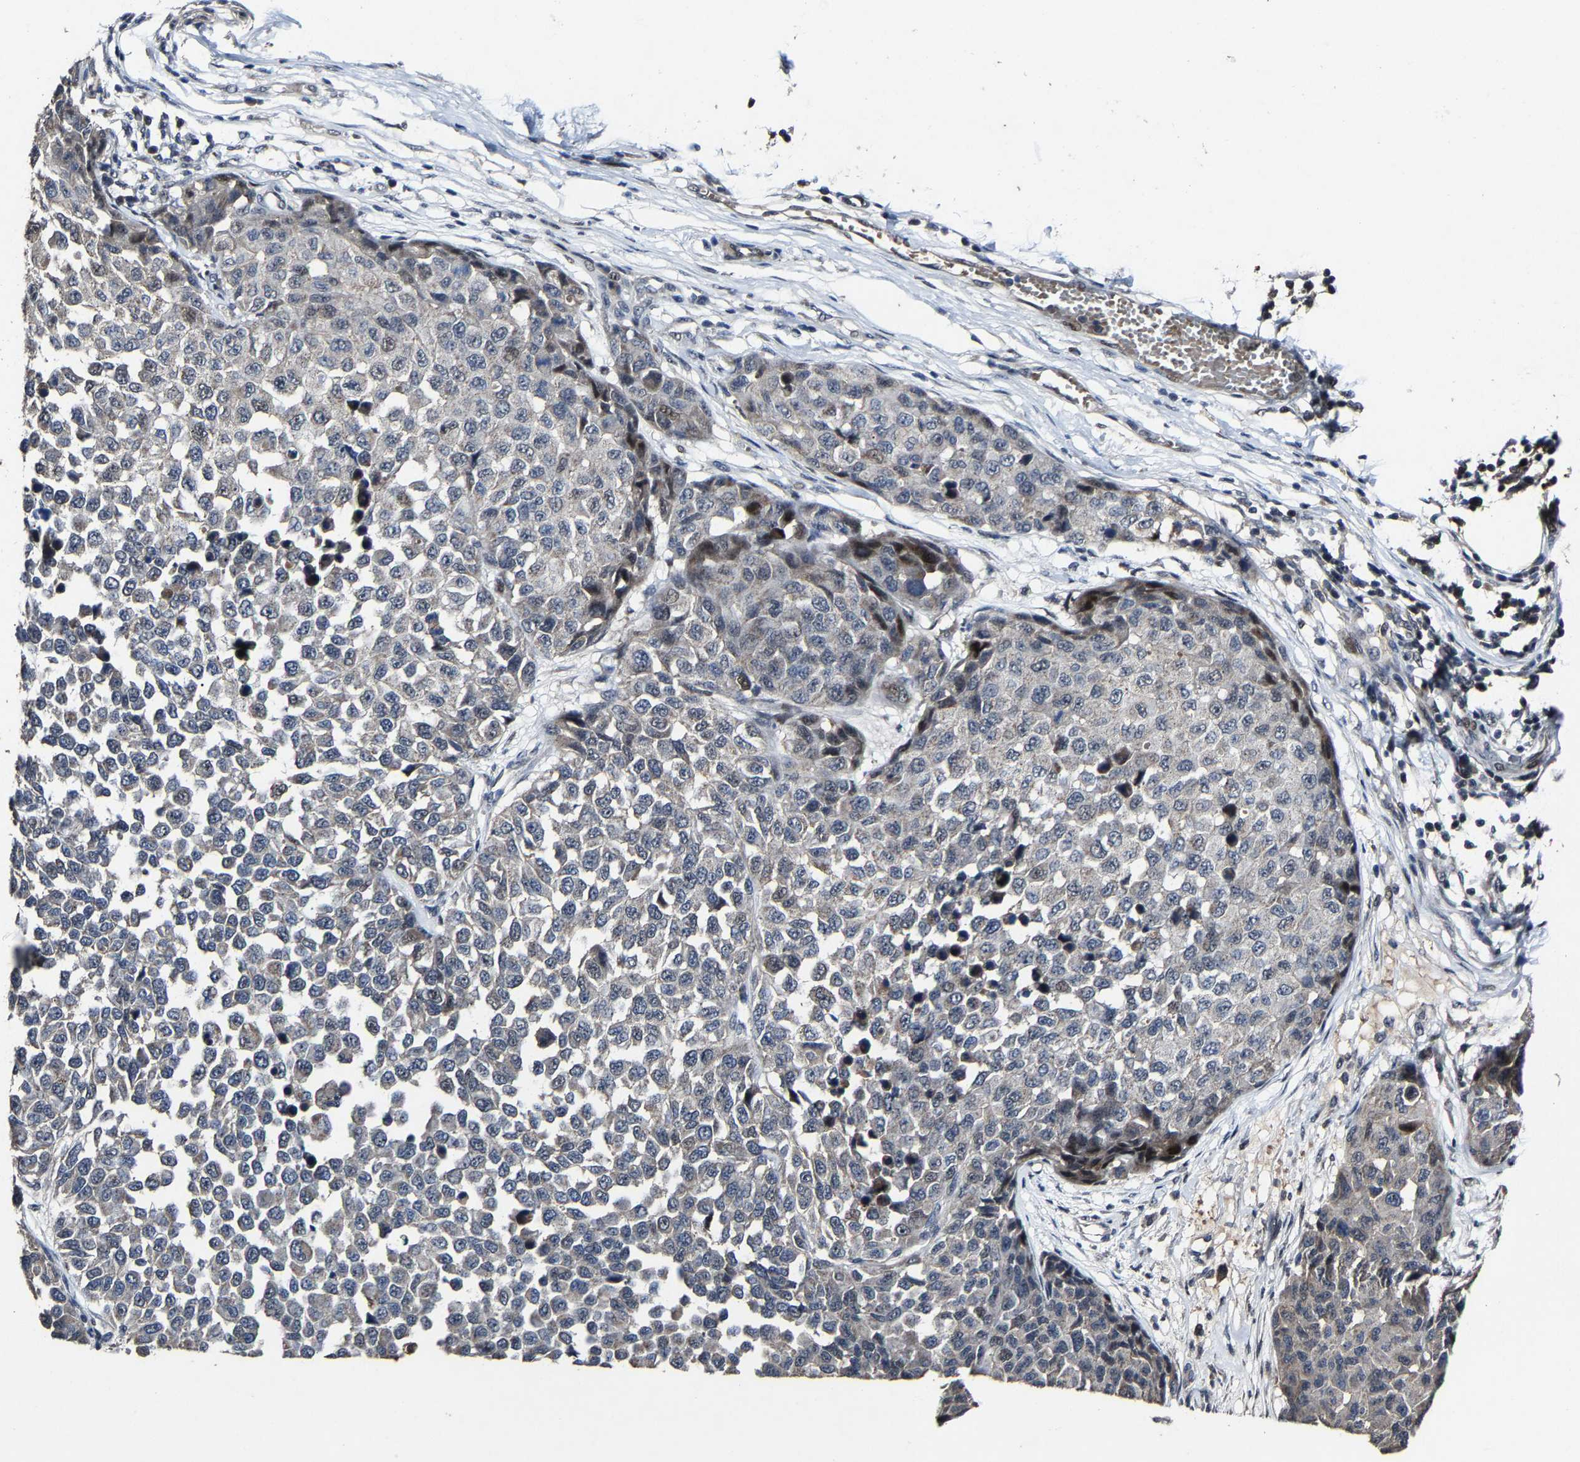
{"staining": {"intensity": "negative", "quantity": "none", "location": "none"}, "tissue": "melanoma", "cell_type": "Tumor cells", "image_type": "cancer", "snomed": [{"axis": "morphology", "description": "Normal tissue, NOS"}, {"axis": "morphology", "description": "Malignant melanoma, NOS"}, {"axis": "topography", "description": "Skin"}], "caption": "Immunohistochemistry (IHC) image of neoplastic tissue: human malignant melanoma stained with DAB (3,3'-diaminobenzidine) reveals no significant protein expression in tumor cells. Nuclei are stained in blue.", "gene": "LSM8", "patient": {"sex": "male", "age": 62}}